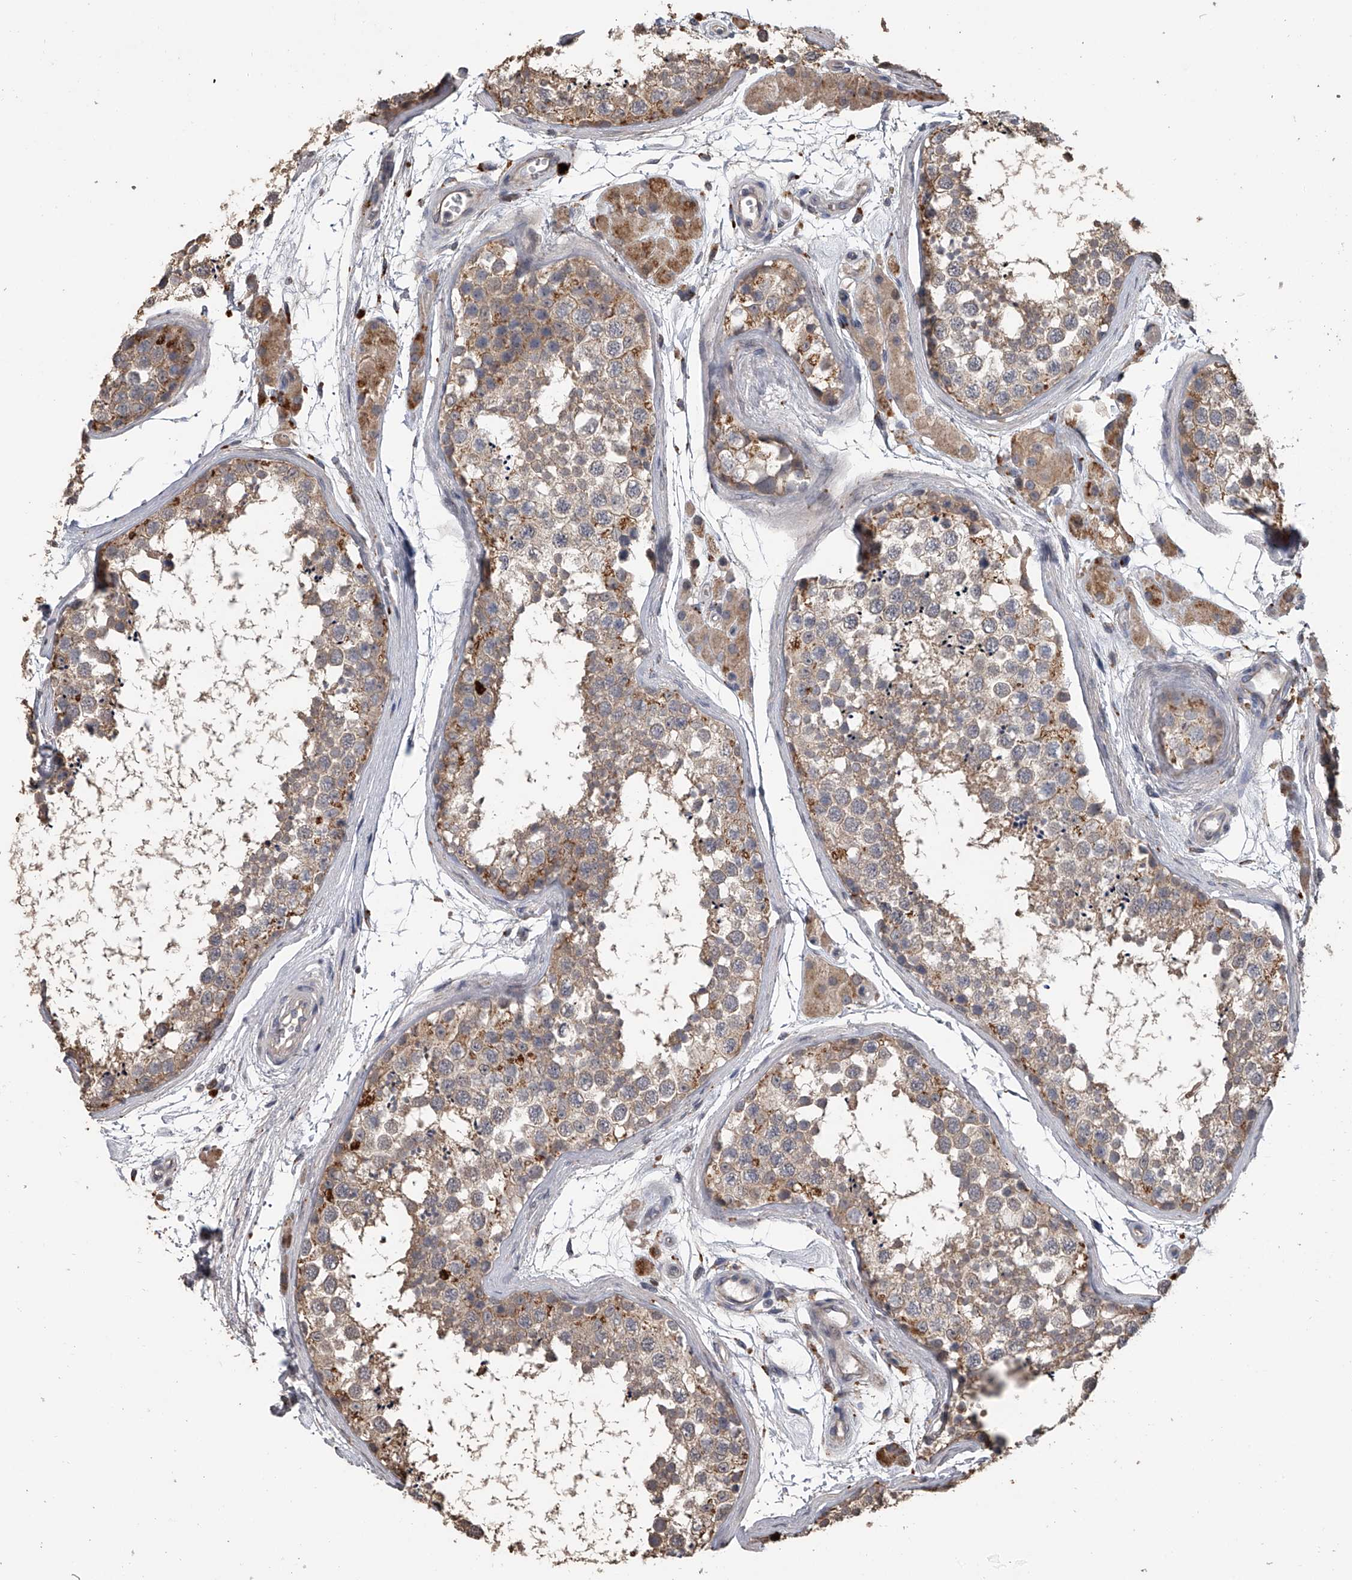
{"staining": {"intensity": "moderate", "quantity": "25%-75%", "location": "cytoplasmic/membranous"}, "tissue": "testis", "cell_type": "Cells in seminiferous ducts", "image_type": "normal", "snomed": [{"axis": "morphology", "description": "Normal tissue, NOS"}, {"axis": "topography", "description": "Testis"}], "caption": "Cells in seminiferous ducts demonstrate moderate cytoplasmic/membranous positivity in about 25%-75% of cells in normal testis. The staining was performed using DAB (3,3'-diaminobenzidine), with brown indicating positive protein expression. Nuclei are stained blue with hematoxylin.", "gene": "DOCK9", "patient": {"sex": "male", "age": 56}}